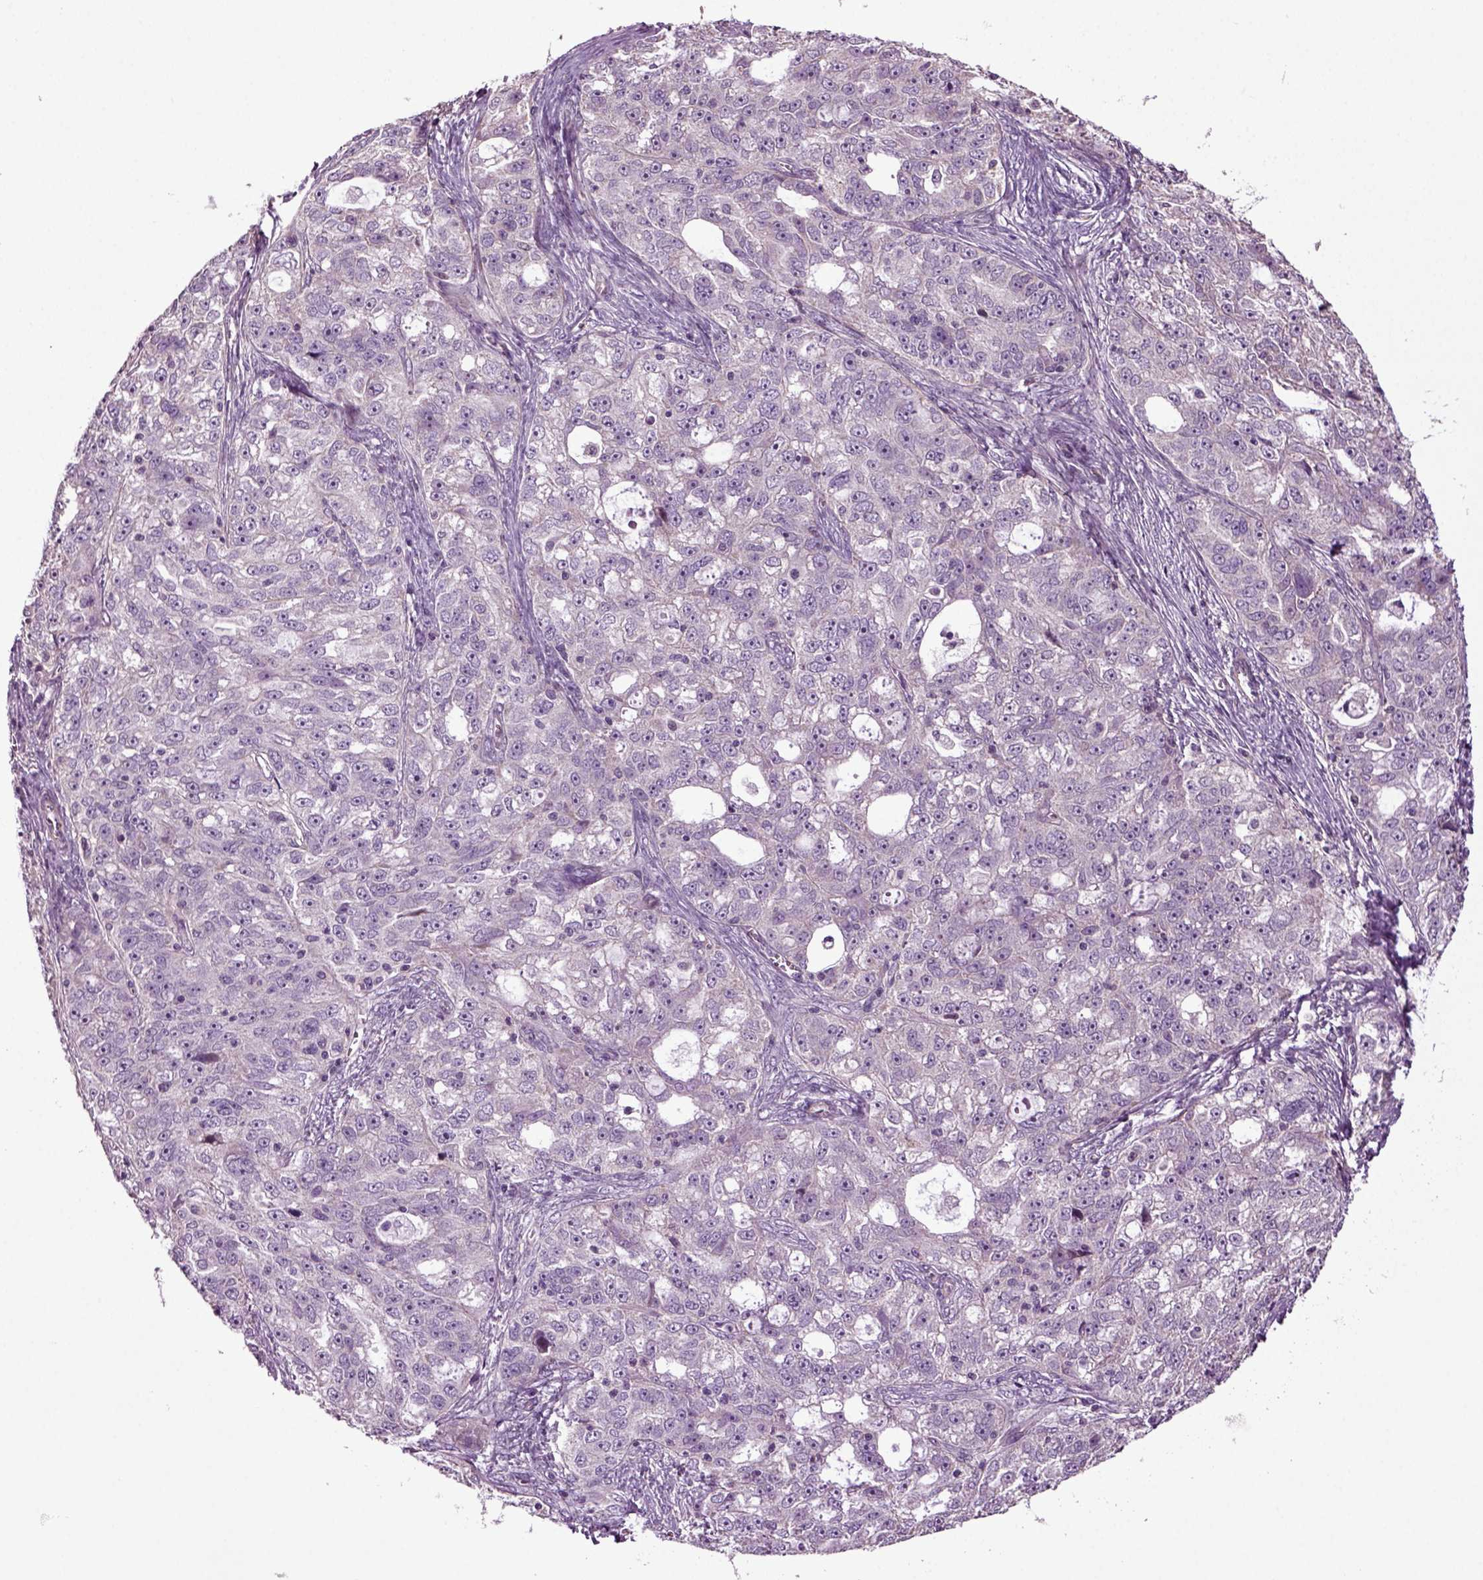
{"staining": {"intensity": "negative", "quantity": "none", "location": "none"}, "tissue": "ovarian cancer", "cell_type": "Tumor cells", "image_type": "cancer", "snomed": [{"axis": "morphology", "description": "Cystadenocarcinoma, serous, NOS"}, {"axis": "topography", "description": "Ovary"}], "caption": "Ovarian cancer (serous cystadenocarcinoma) stained for a protein using IHC exhibits no positivity tumor cells.", "gene": "HAGHL", "patient": {"sex": "female", "age": 51}}